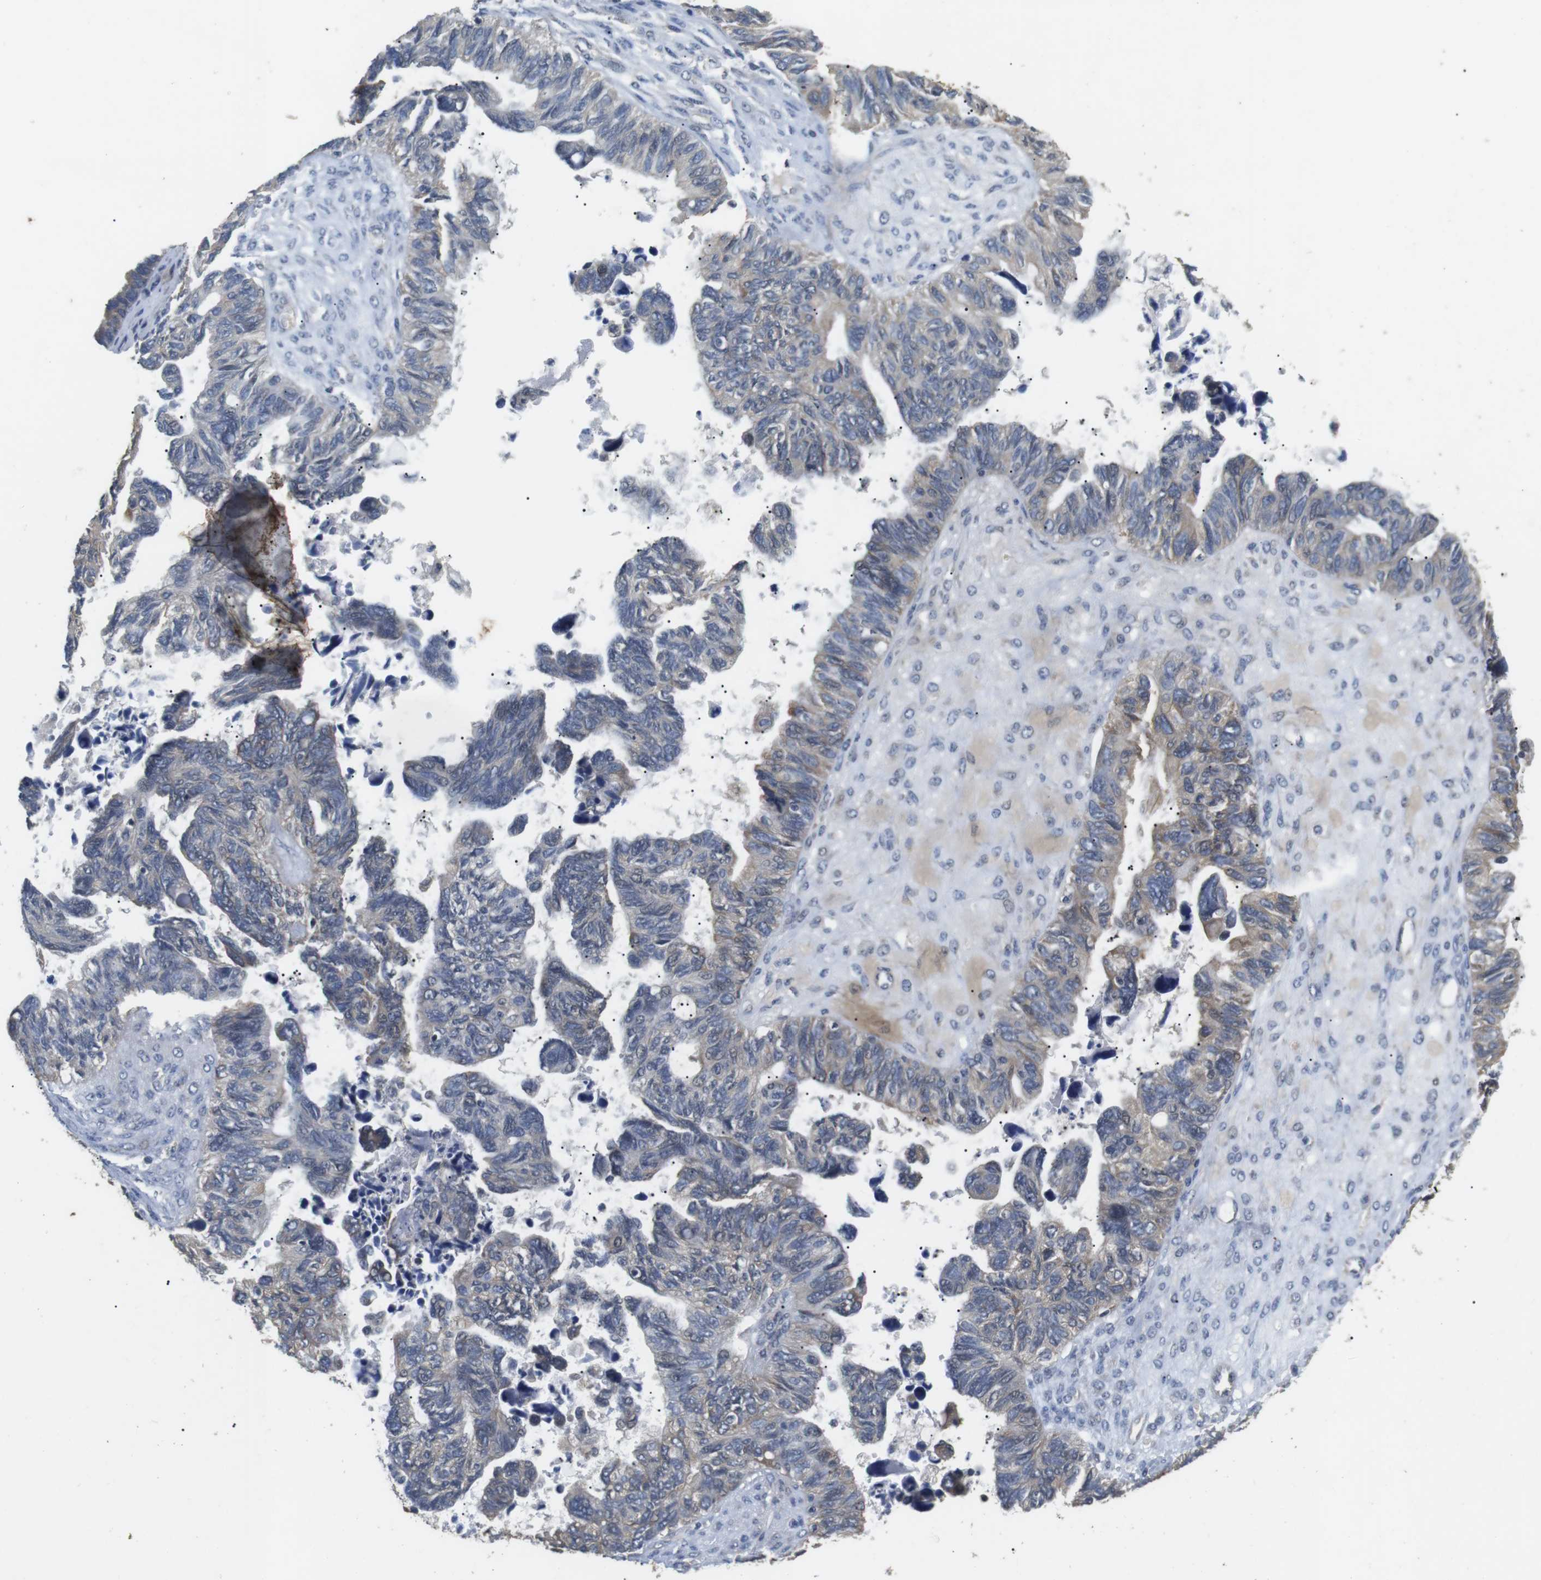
{"staining": {"intensity": "weak", "quantity": "<25%", "location": "cytoplasmic/membranous"}, "tissue": "ovarian cancer", "cell_type": "Tumor cells", "image_type": "cancer", "snomed": [{"axis": "morphology", "description": "Cystadenocarcinoma, serous, NOS"}, {"axis": "topography", "description": "Ovary"}], "caption": "A micrograph of ovarian serous cystadenocarcinoma stained for a protein demonstrates no brown staining in tumor cells.", "gene": "ADGRL3", "patient": {"sex": "female", "age": 79}}